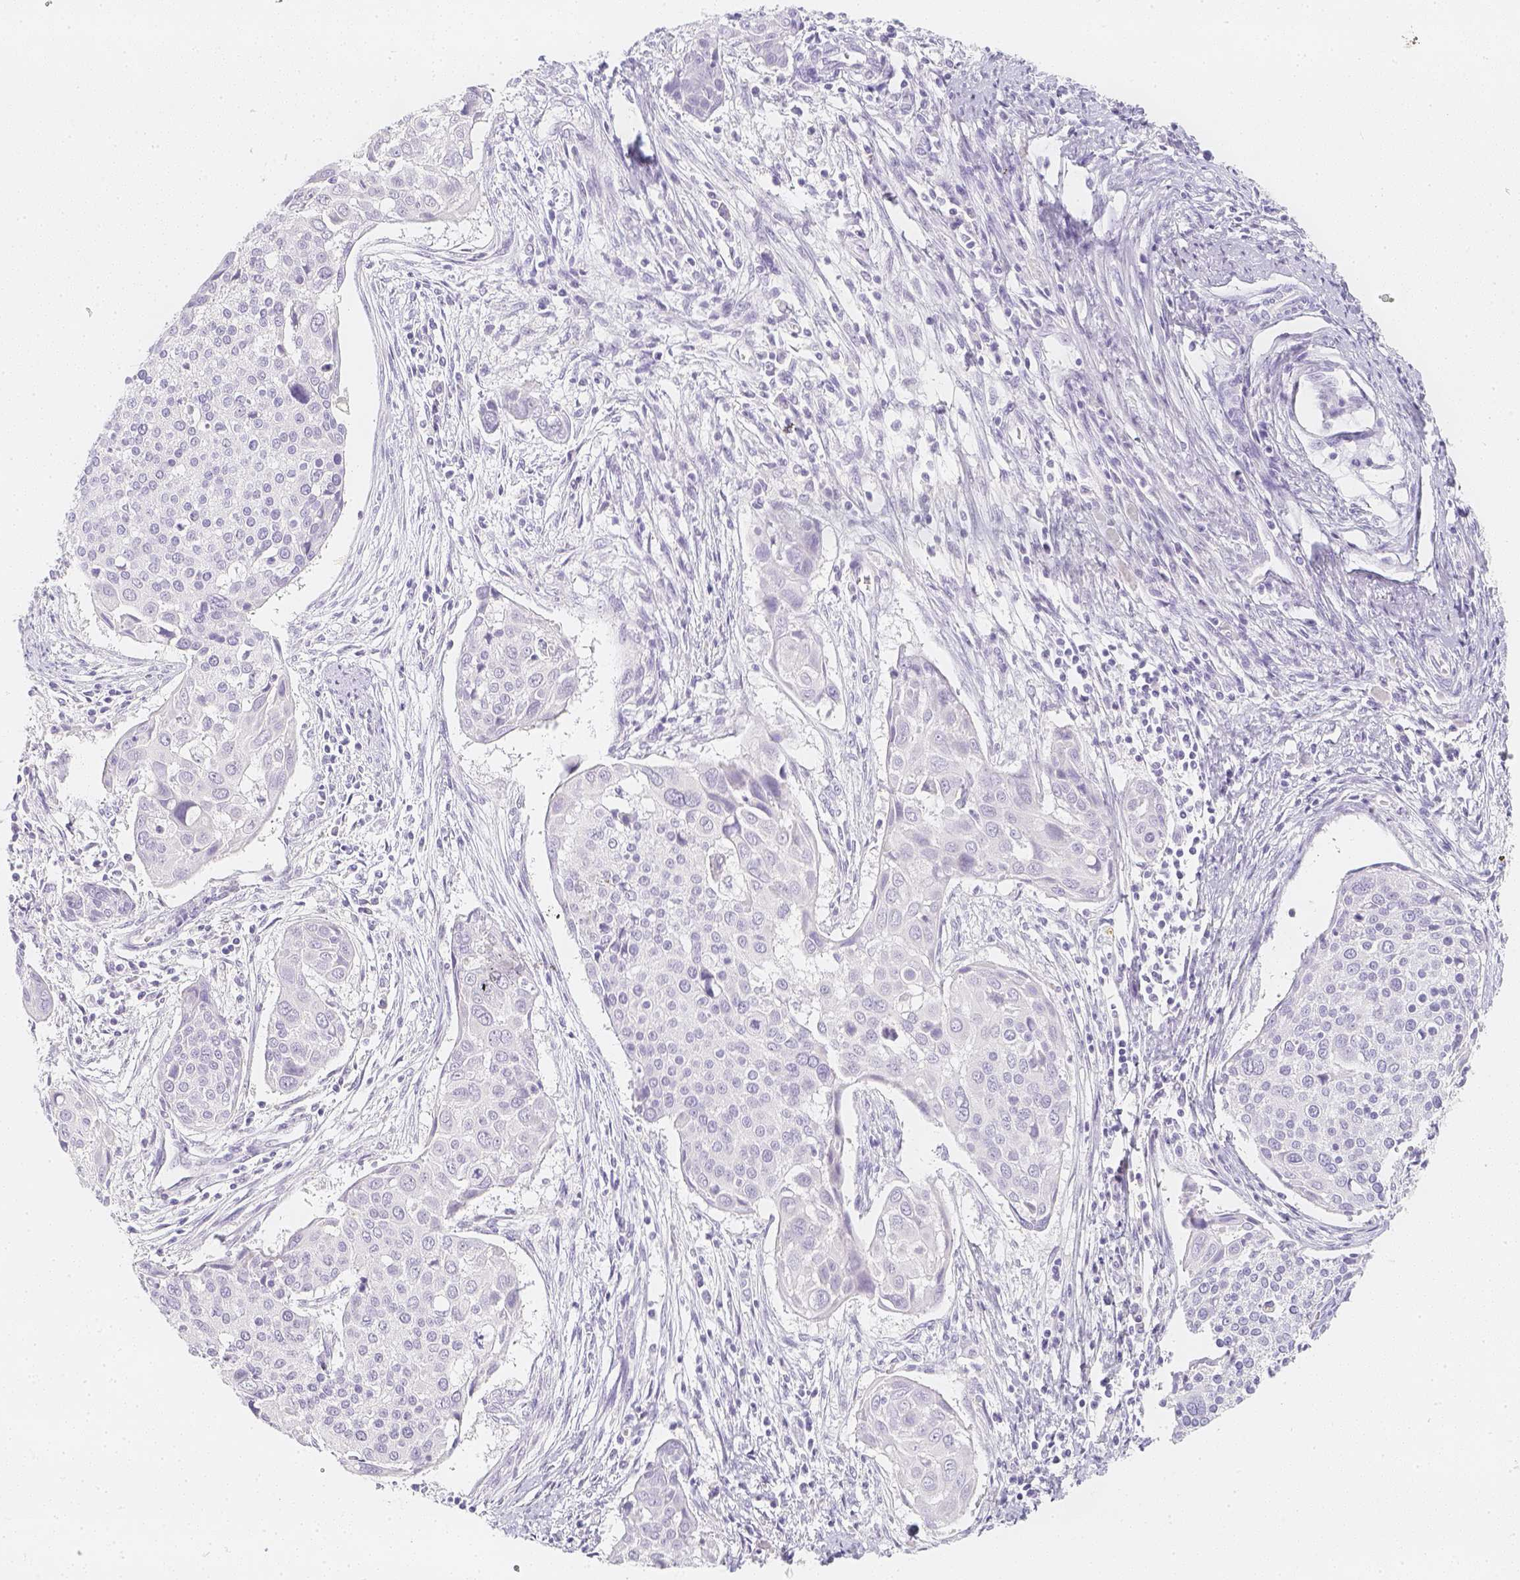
{"staining": {"intensity": "negative", "quantity": "none", "location": "none"}, "tissue": "cervical cancer", "cell_type": "Tumor cells", "image_type": "cancer", "snomed": [{"axis": "morphology", "description": "Squamous cell carcinoma, NOS"}, {"axis": "topography", "description": "Cervix"}], "caption": "Immunohistochemistry (IHC) micrograph of neoplastic tissue: cervical cancer (squamous cell carcinoma) stained with DAB reveals no significant protein positivity in tumor cells. (Brightfield microscopy of DAB (3,3'-diaminobenzidine) immunohistochemistry at high magnification).", "gene": "SLC18A1", "patient": {"sex": "female", "age": 39}}